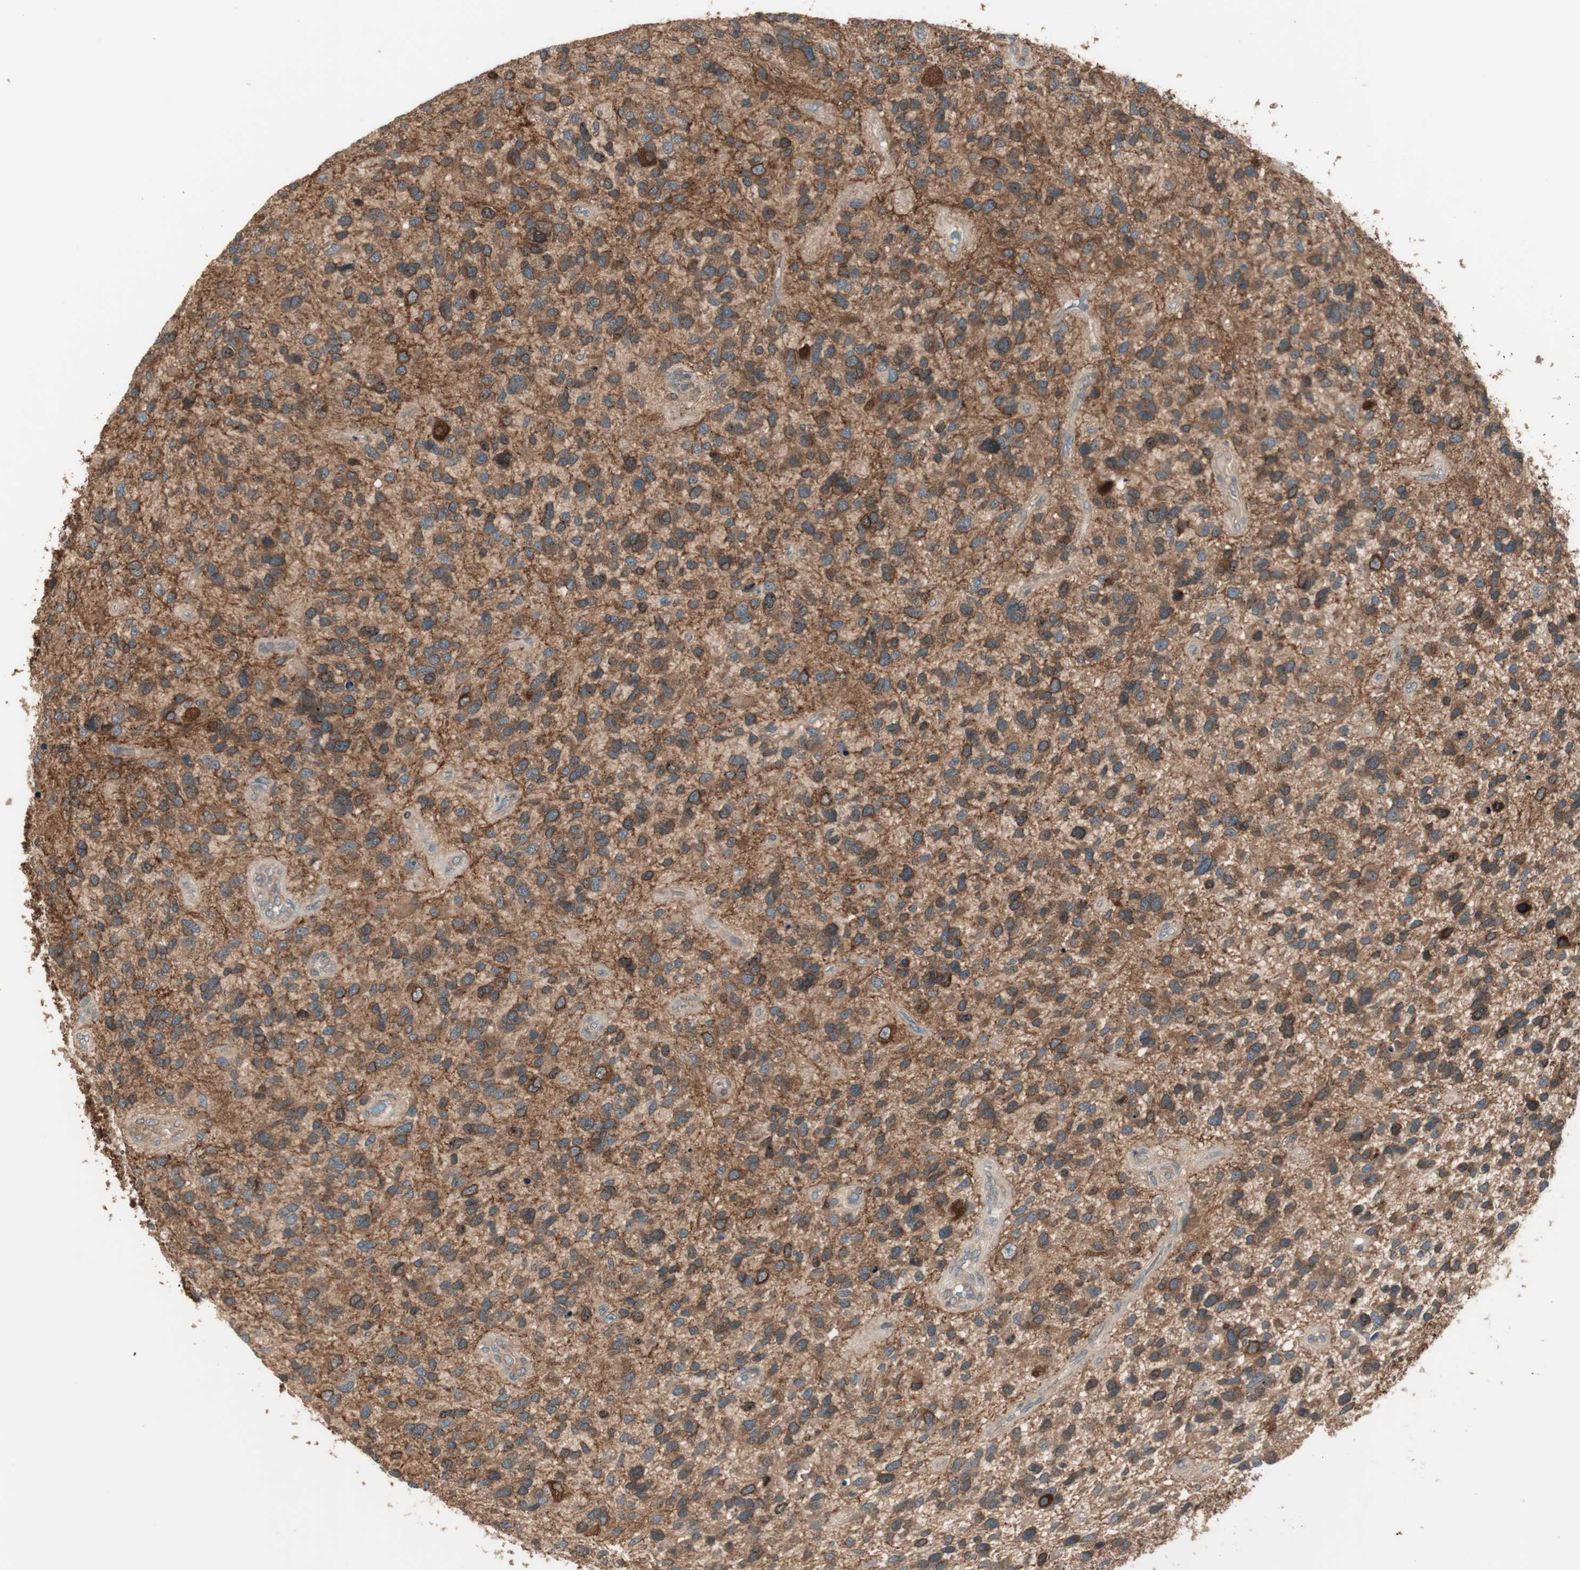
{"staining": {"intensity": "moderate", "quantity": ">75%", "location": "cytoplasmic/membranous"}, "tissue": "glioma", "cell_type": "Tumor cells", "image_type": "cancer", "snomed": [{"axis": "morphology", "description": "Glioma, malignant, High grade"}, {"axis": "topography", "description": "Brain"}], "caption": "This is an image of IHC staining of malignant high-grade glioma, which shows moderate expression in the cytoplasmic/membranous of tumor cells.", "gene": "ATP6AP2", "patient": {"sex": "female", "age": 58}}